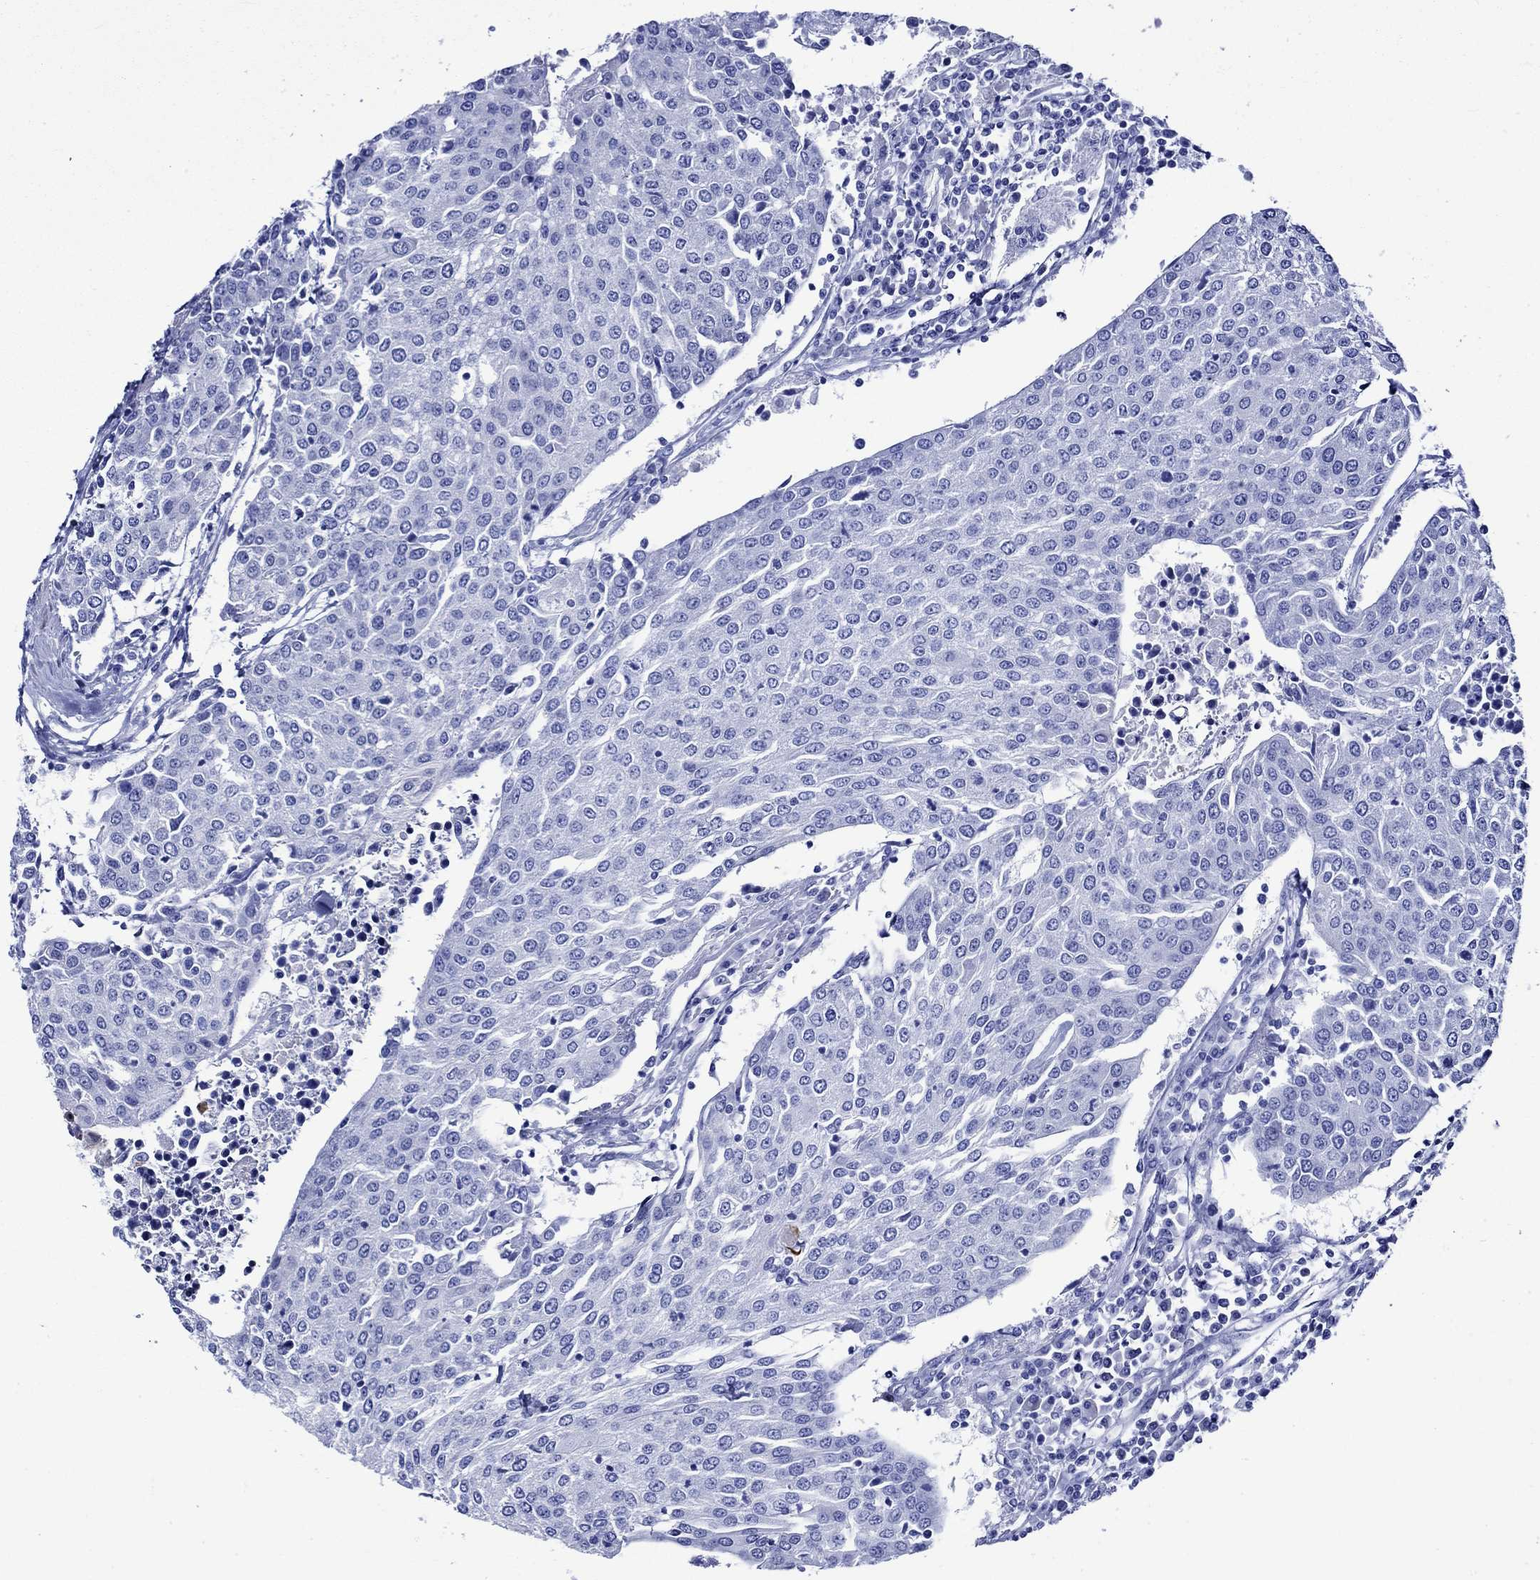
{"staining": {"intensity": "negative", "quantity": "none", "location": "none"}, "tissue": "urothelial cancer", "cell_type": "Tumor cells", "image_type": "cancer", "snomed": [{"axis": "morphology", "description": "Urothelial carcinoma, High grade"}, {"axis": "topography", "description": "Urinary bladder"}], "caption": "This is a histopathology image of IHC staining of urothelial carcinoma (high-grade), which shows no staining in tumor cells. Brightfield microscopy of immunohistochemistry (IHC) stained with DAB (3,3'-diaminobenzidine) (brown) and hematoxylin (blue), captured at high magnification.", "gene": "CRYAB", "patient": {"sex": "female", "age": 85}}